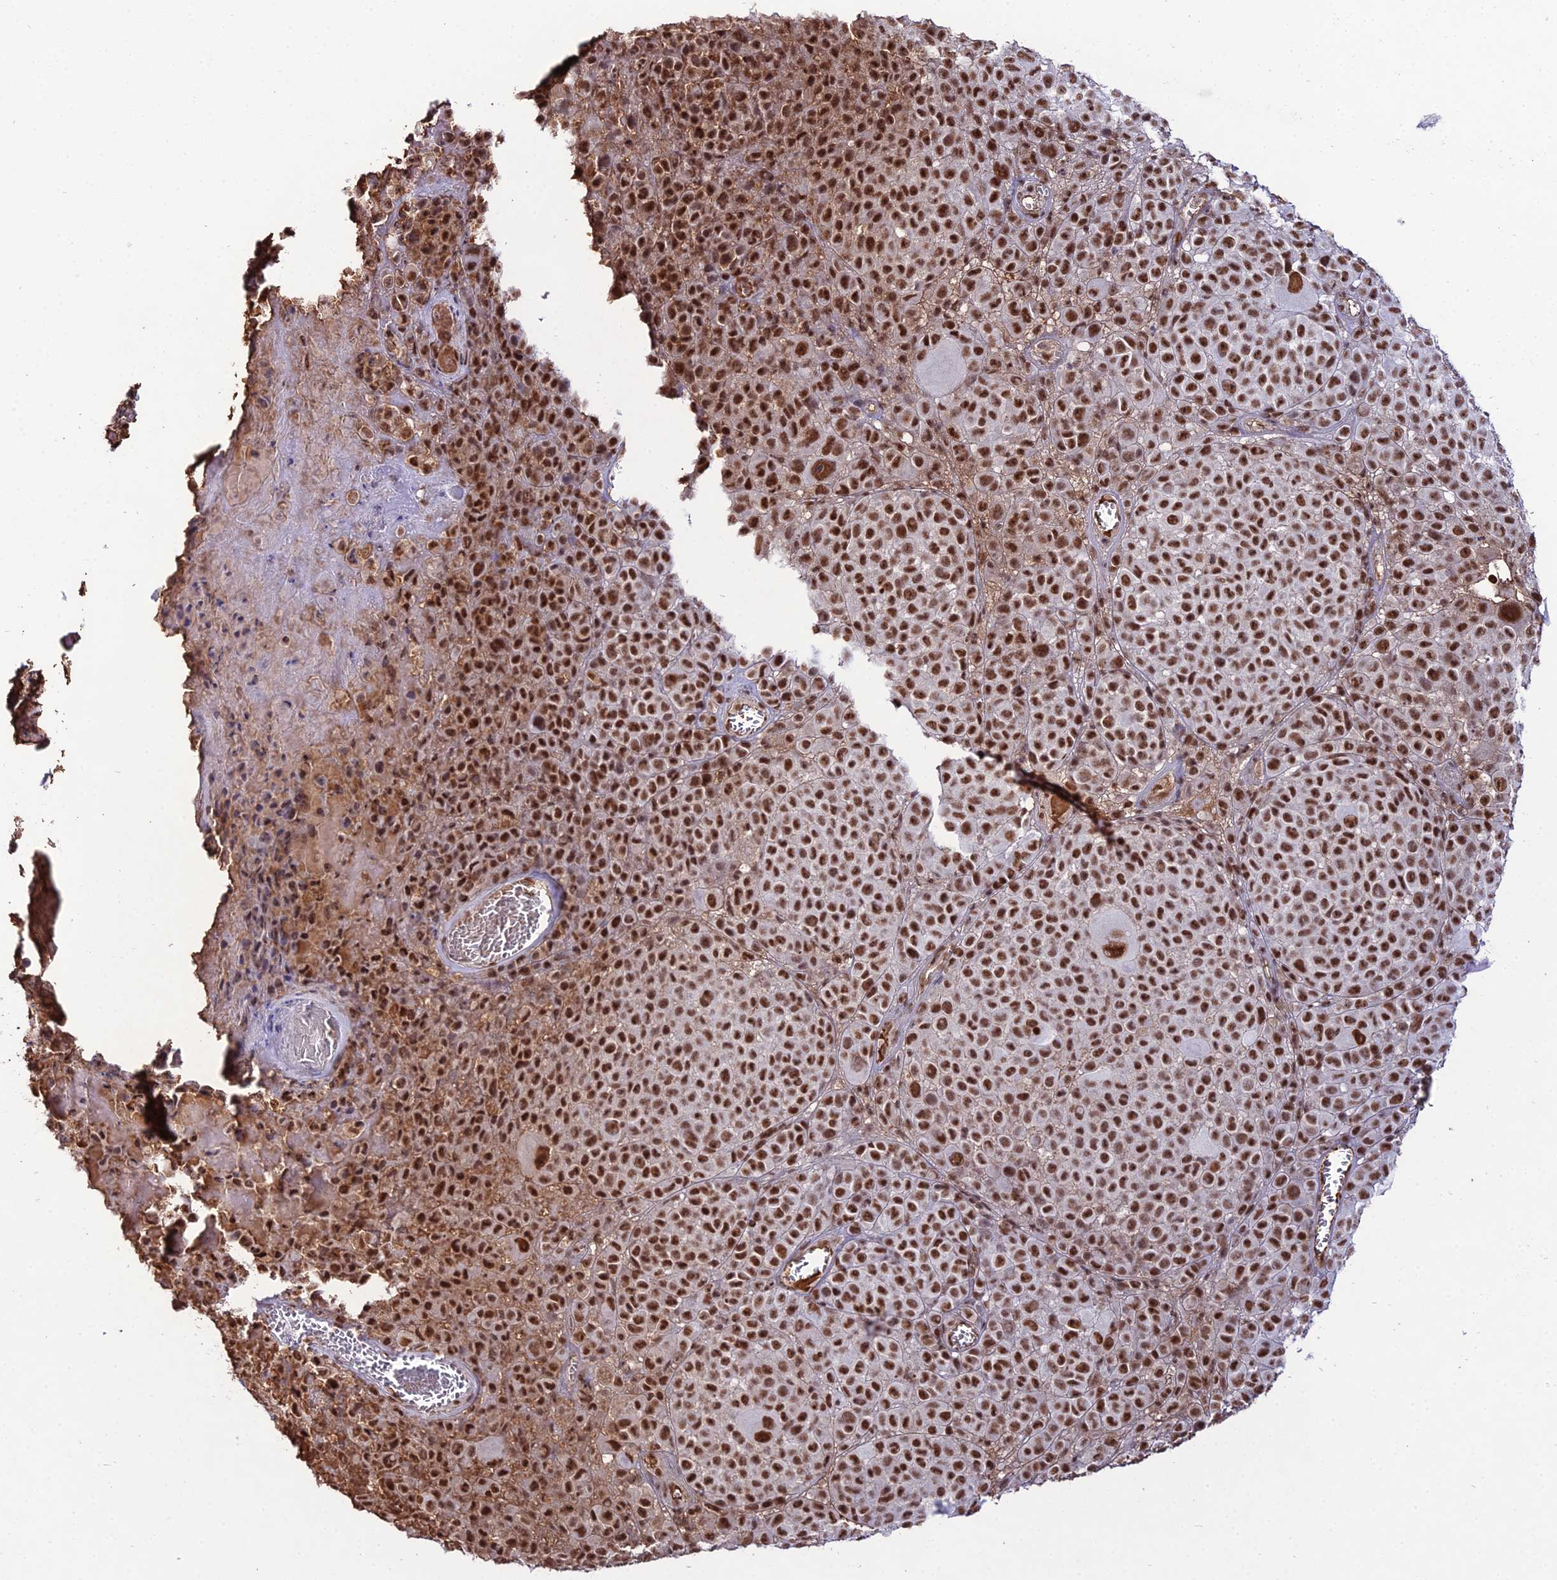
{"staining": {"intensity": "strong", "quantity": ">75%", "location": "nuclear"}, "tissue": "melanoma", "cell_type": "Tumor cells", "image_type": "cancer", "snomed": [{"axis": "morphology", "description": "Malignant melanoma, NOS"}, {"axis": "topography", "description": "Skin"}], "caption": "DAB immunohistochemical staining of melanoma exhibits strong nuclear protein staining in about >75% of tumor cells. (brown staining indicates protein expression, while blue staining denotes nuclei).", "gene": "RBM12", "patient": {"sex": "female", "age": 94}}